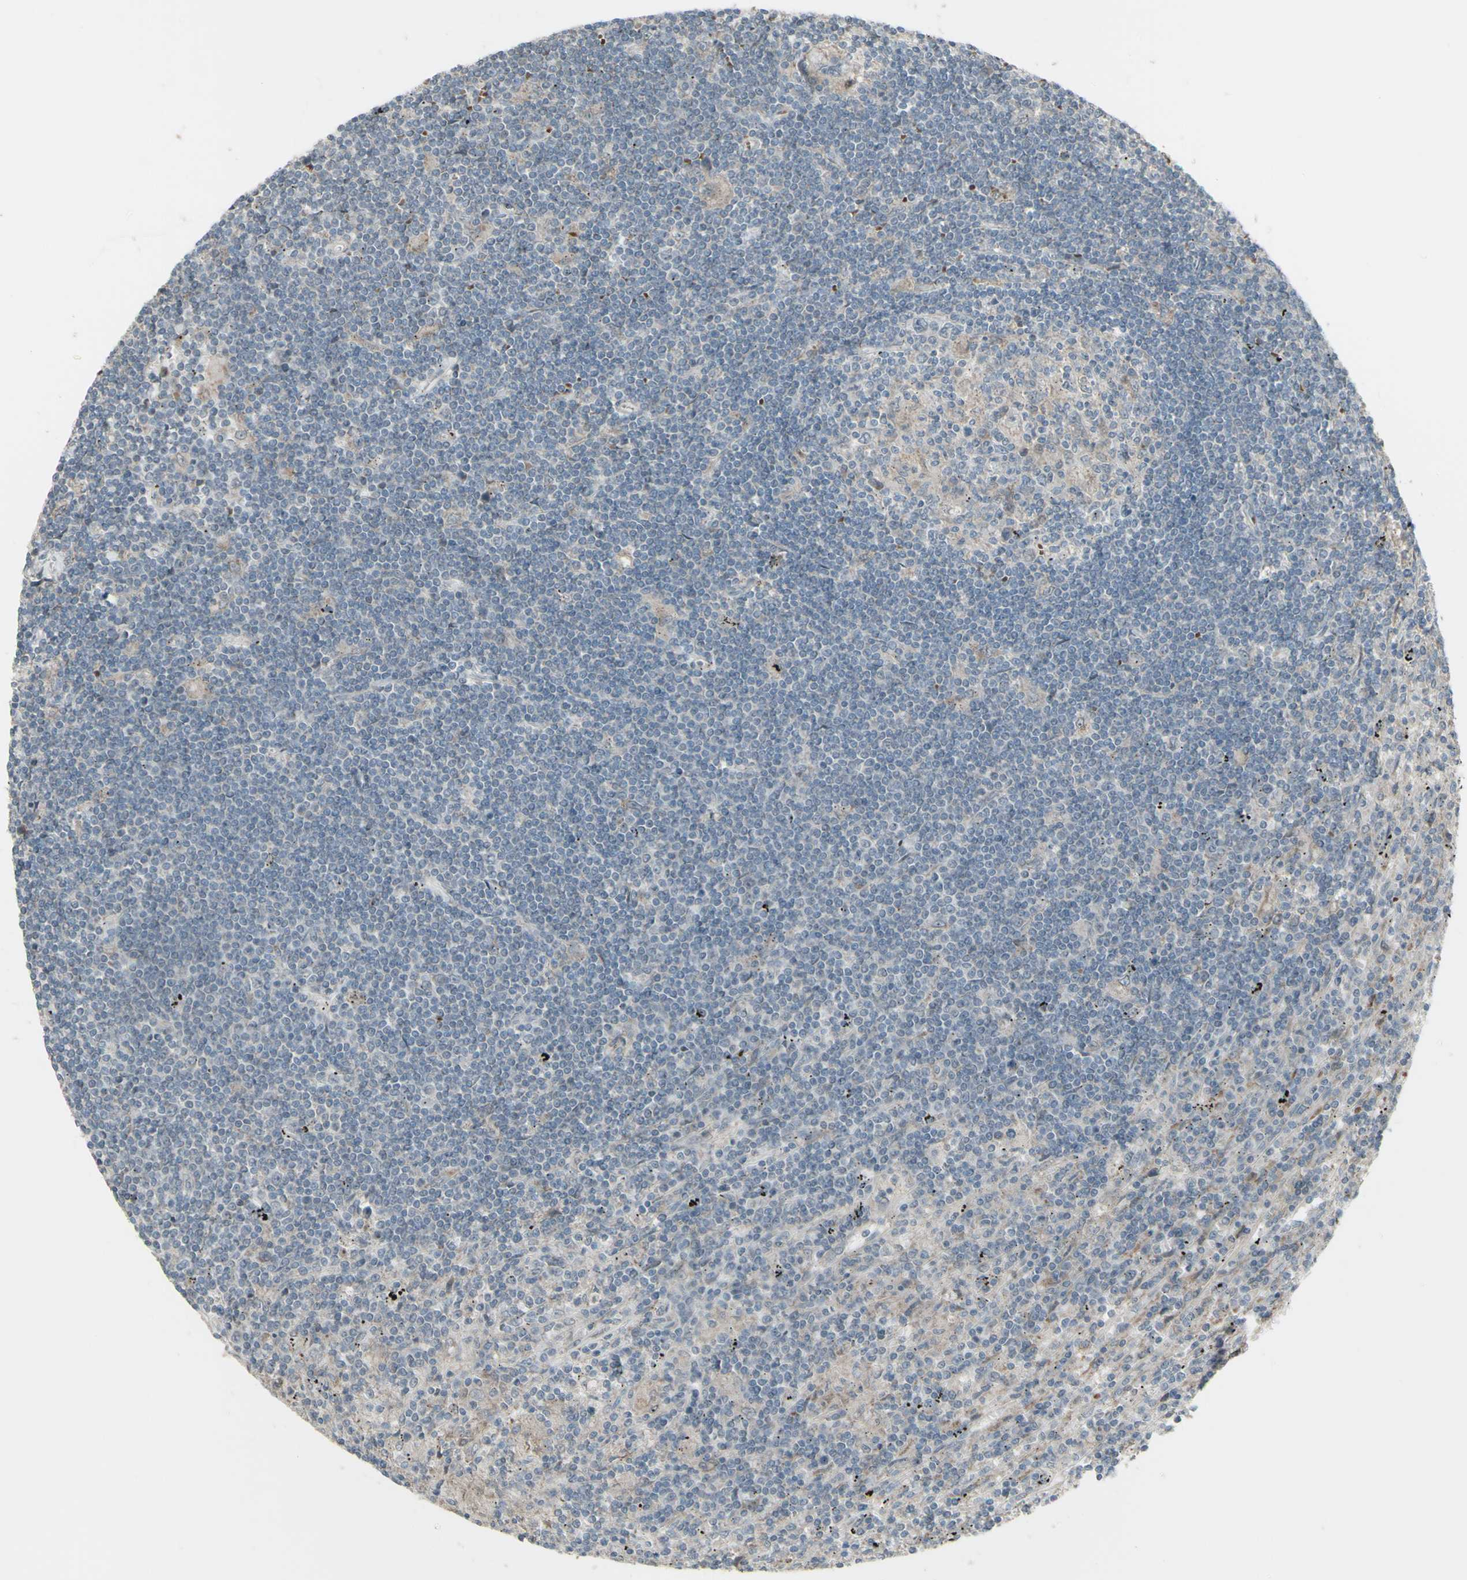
{"staining": {"intensity": "negative", "quantity": "none", "location": "none"}, "tissue": "lymphoma", "cell_type": "Tumor cells", "image_type": "cancer", "snomed": [{"axis": "morphology", "description": "Malignant lymphoma, non-Hodgkin's type, Low grade"}, {"axis": "topography", "description": "Spleen"}], "caption": "Image shows no protein staining in tumor cells of lymphoma tissue.", "gene": "GRAMD1B", "patient": {"sex": "male", "age": 76}}